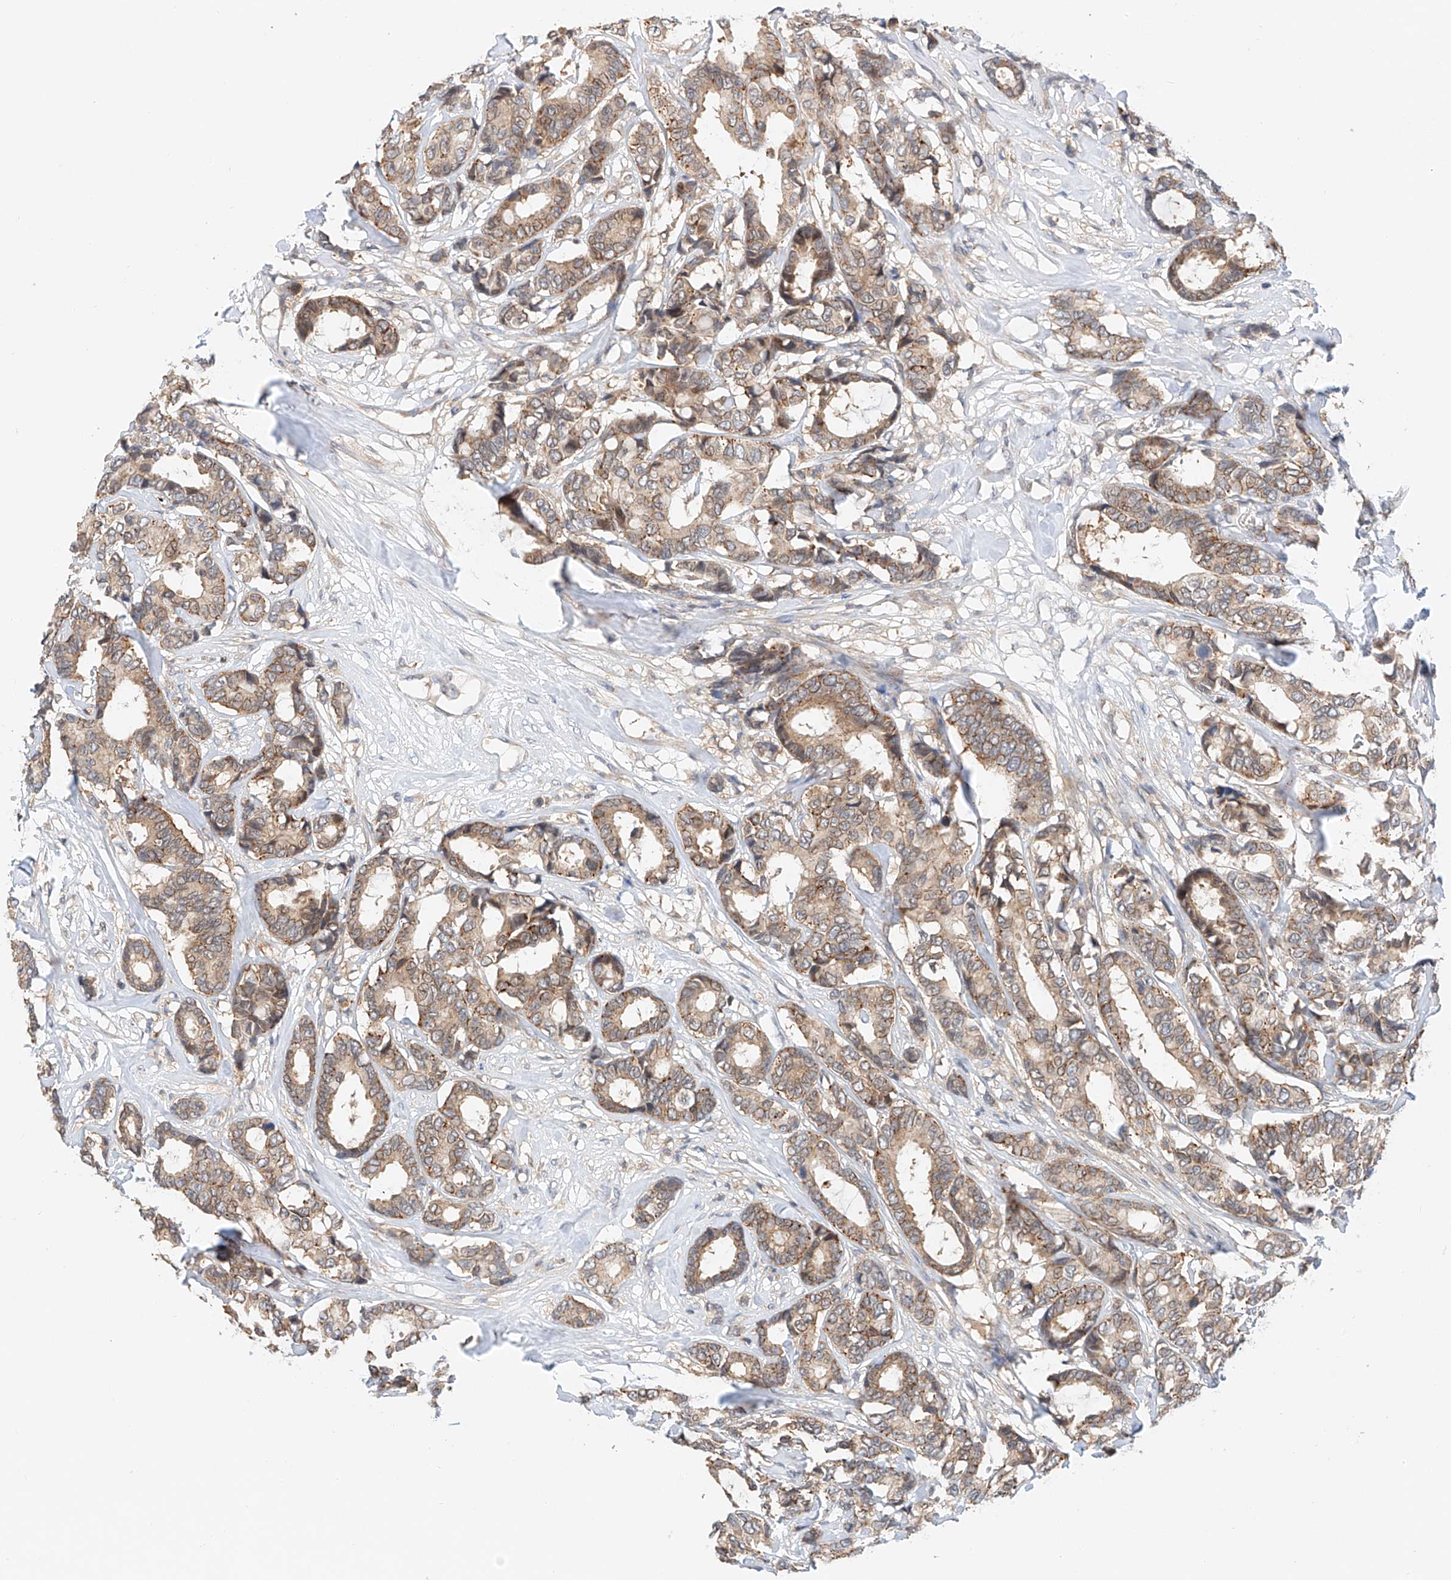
{"staining": {"intensity": "weak", "quantity": ">75%", "location": "cytoplasmic/membranous"}, "tissue": "breast cancer", "cell_type": "Tumor cells", "image_type": "cancer", "snomed": [{"axis": "morphology", "description": "Duct carcinoma"}, {"axis": "topography", "description": "Breast"}], "caption": "Infiltrating ductal carcinoma (breast) tissue exhibits weak cytoplasmic/membranous staining in about >75% of tumor cells, visualized by immunohistochemistry.", "gene": "MFN2", "patient": {"sex": "female", "age": 87}}